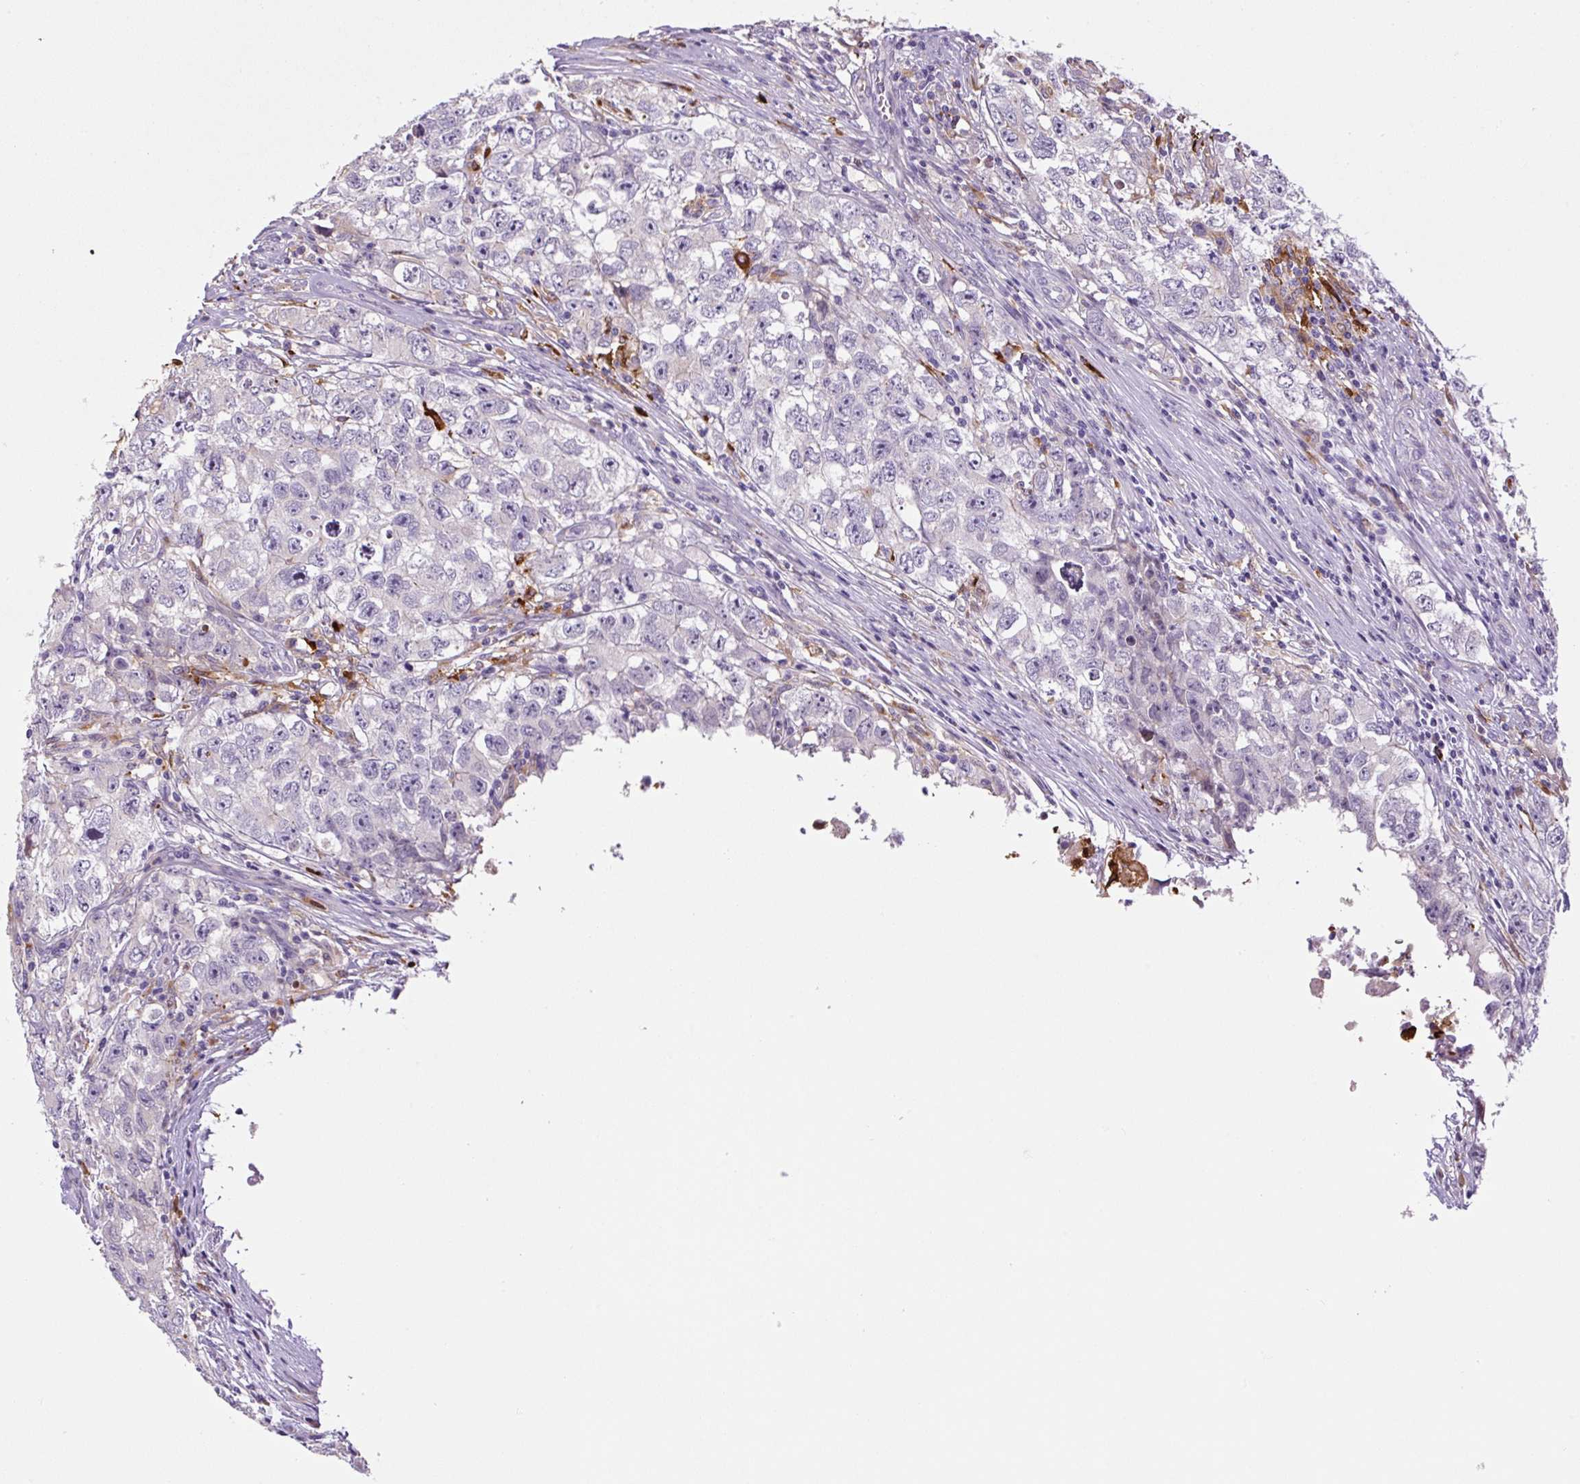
{"staining": {"intensity": "negative", "quantity": "none", "location": "none"}, "tissue": "testis cancer", "cell_type": "Tumor cells", "image_type": "cancer", "snomed": [{"axis": "morphology", "description": "Seminoma, NOS"}, {"axis": "morphology", "description": "Carcinoma, Embryonal, NOS"}, {"axis": "topography", "description": "Testis"}], "caption": "Testis cancer (embryonal carcinoma) was stained to show a protein in brown. There is no significant expression in tumor cells.", "gene": "FUT10", "patient": {"sex": "male", "age": 43}}